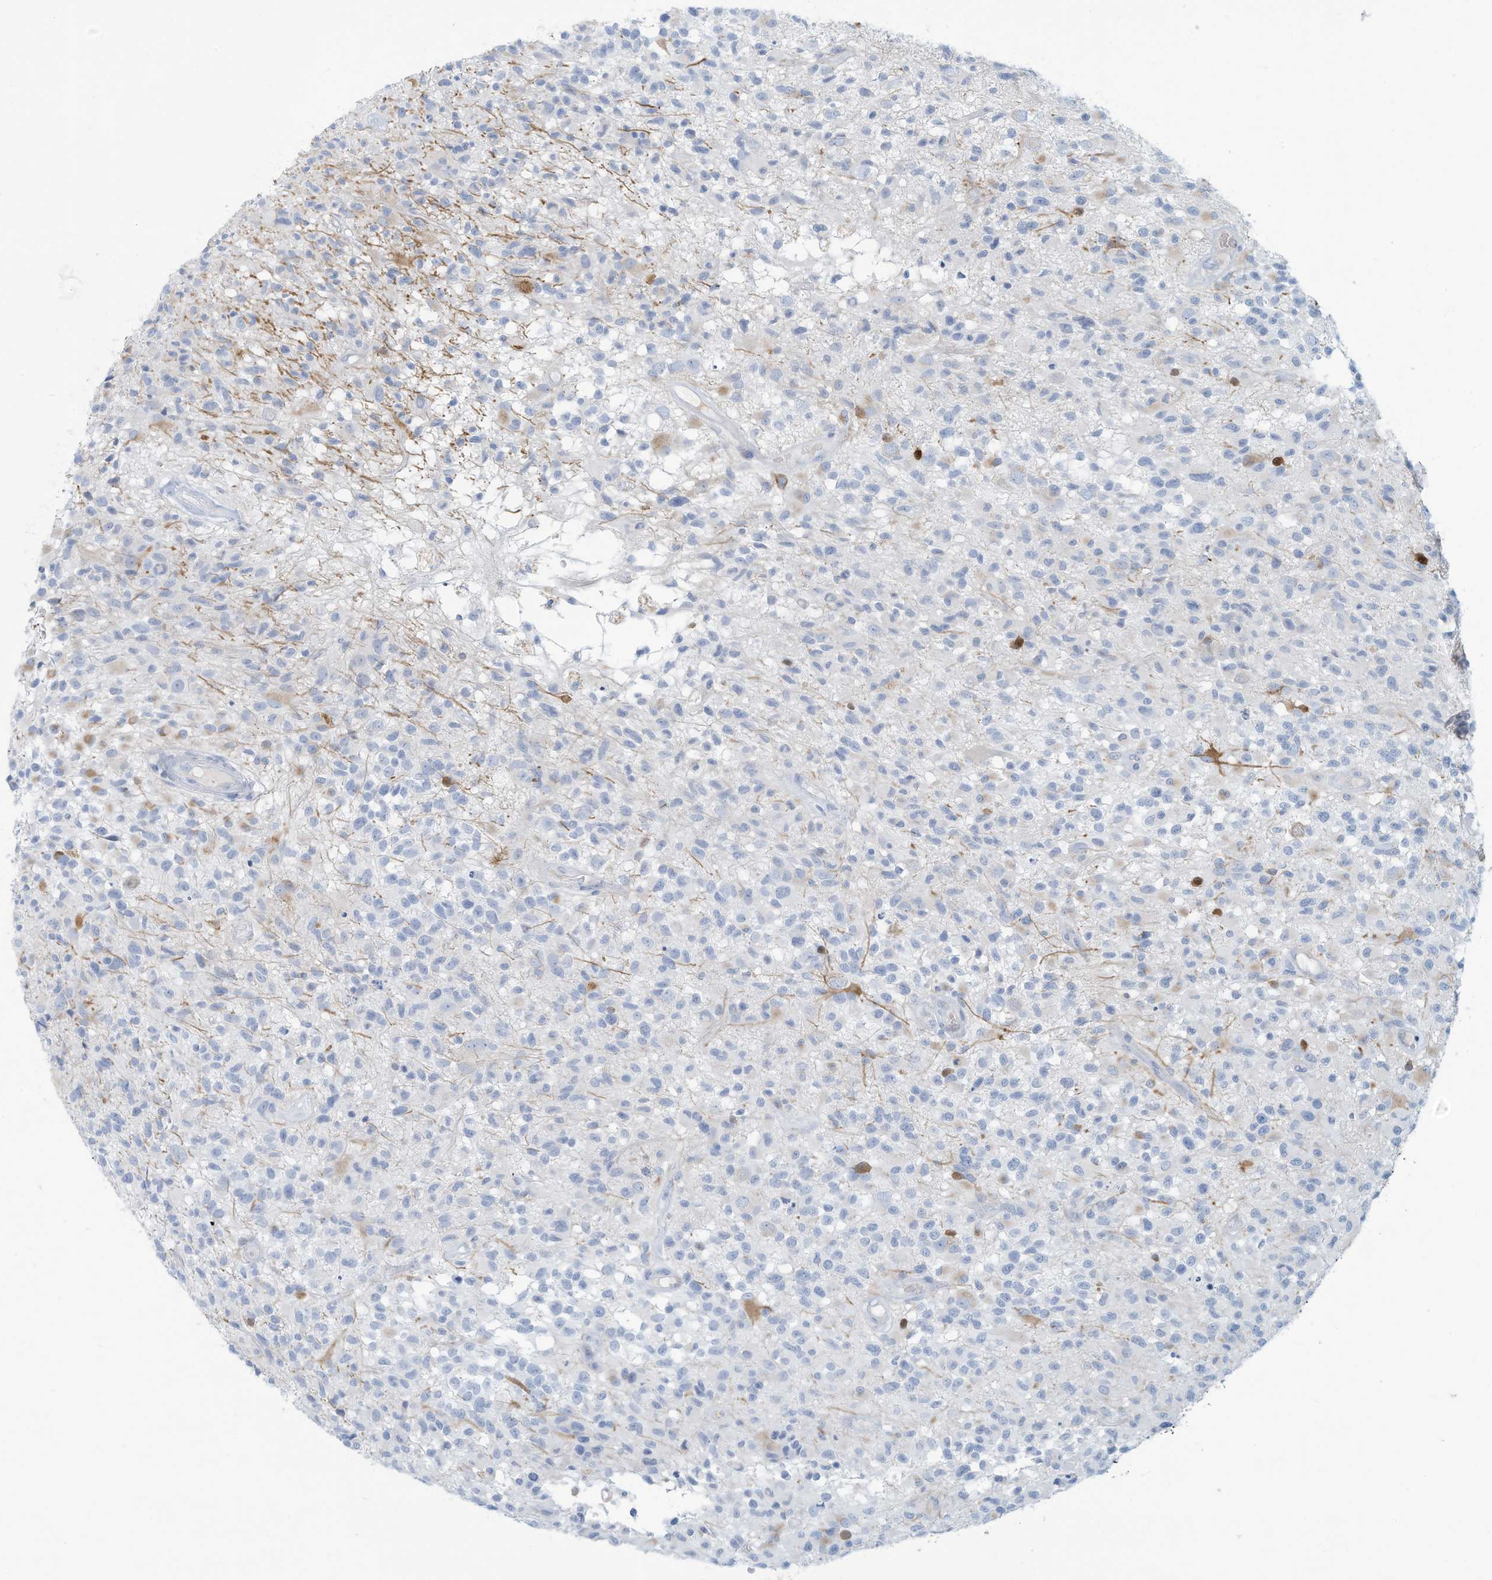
{"staining": {"intensity": "negative", "quantity": "none", "location": "none"}, "tissue": "glioma", "cell_type": "Tumor cells", "image_type": "cancer", "snomed": [{"axis": "morphology", "description": "Glioma, malignant, High grade"}, {"axis": "morphology", "description": "Glioblastoma, NOS"}, {"axis": "topography", "description": "Brain"}], "caption": "Protein analysis of malignant glioma (high-grade) shows no significant staining in tumor cells.", "gene": "ERI2", "patient": {"sex": "male", "age": 60}}